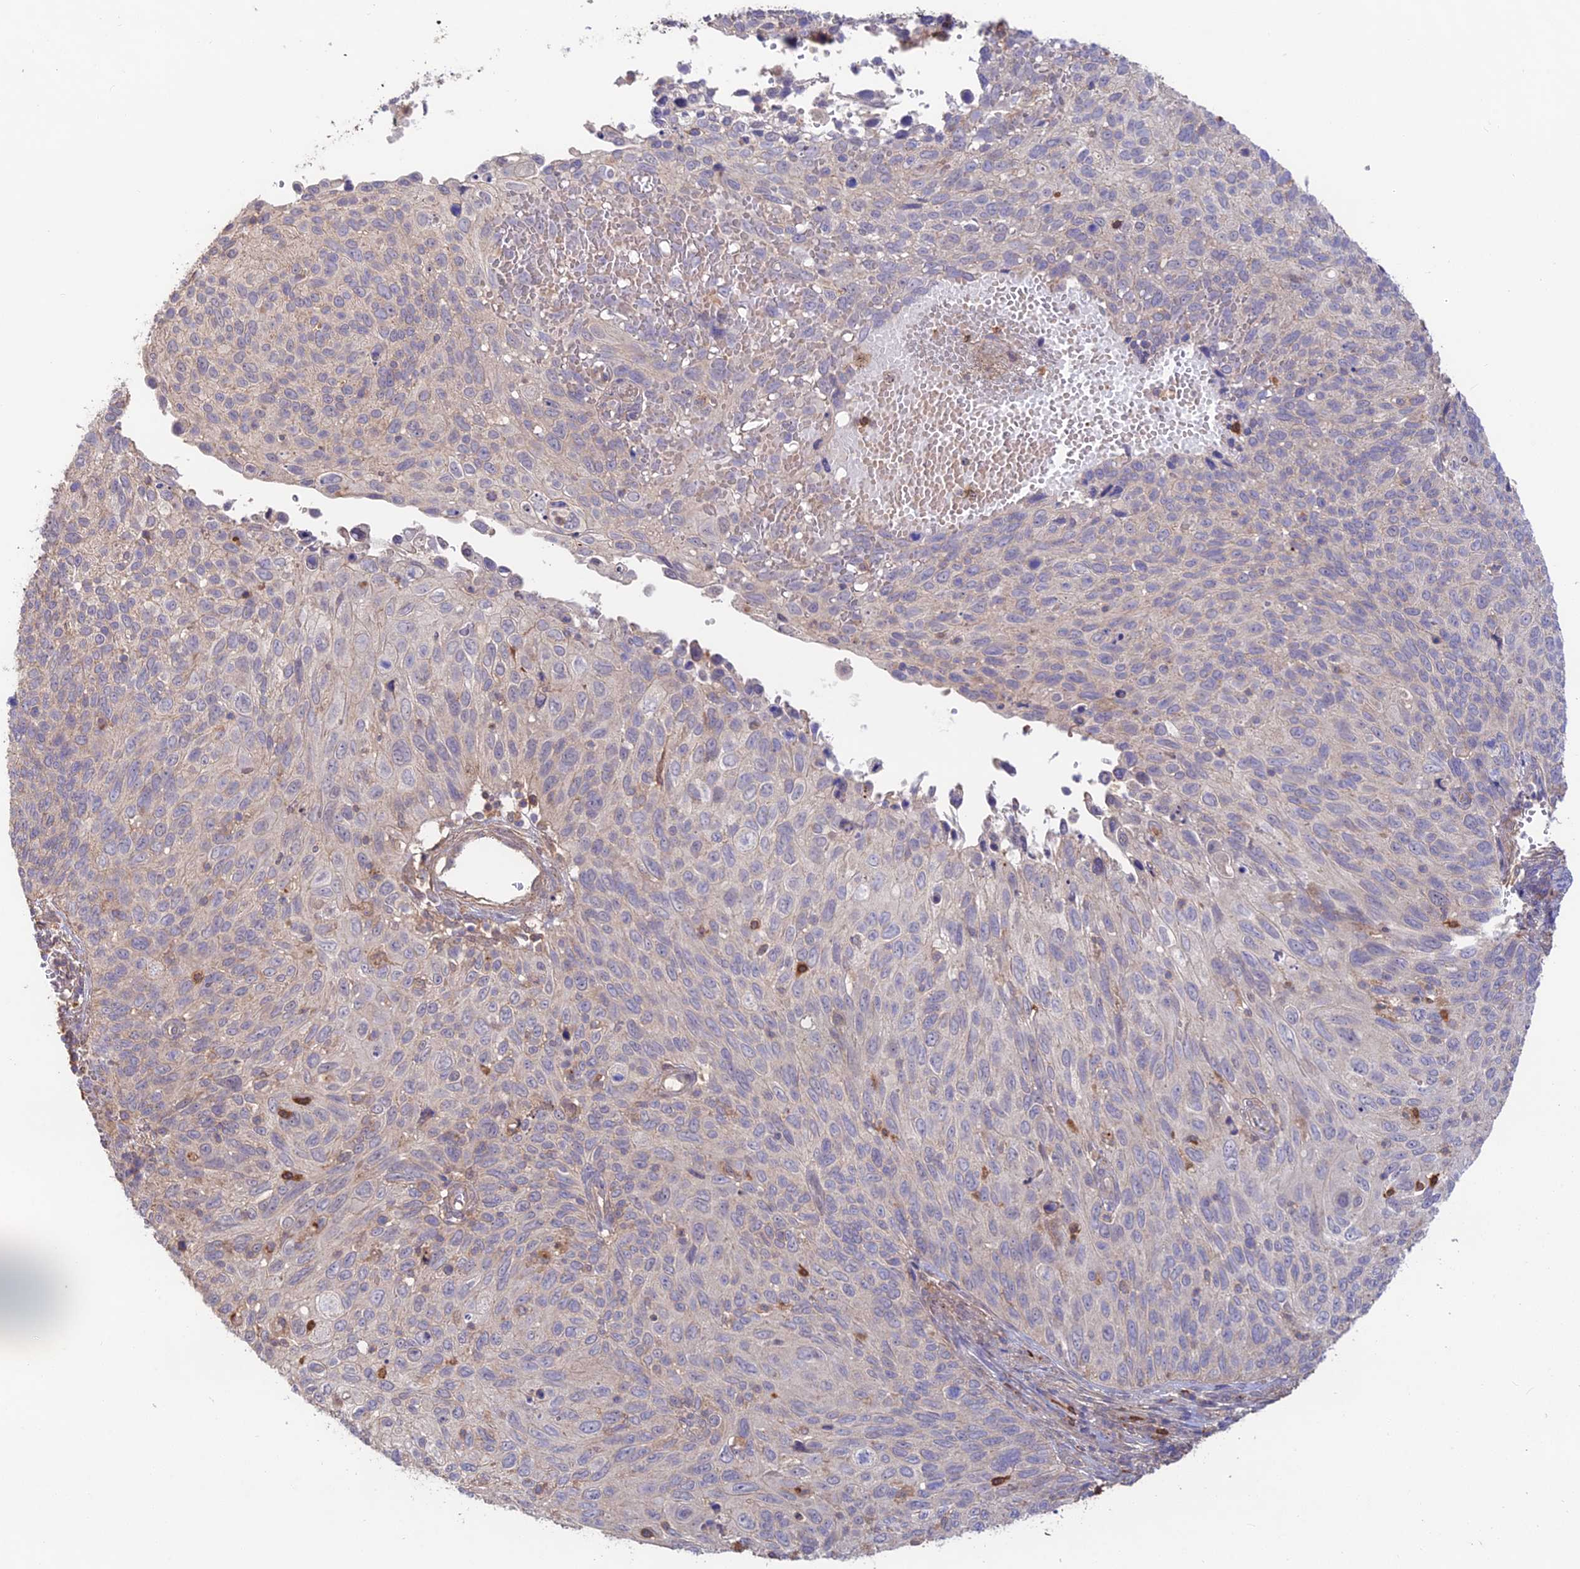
{"staining": {"intensity": "negative", "quantity": "none", "location": "none"}, "tissue": "cervical cancer", "cell_type": "Tumor cells", "image_type": "cancer", "snomed": [{"axis": "morphology", "description": "Squamous cell carcinoma, NOS"}, {"axis": "topography", "description": "Cervix"}], "caption": "Cervical squamous cell carcinoma was stained to show a protein in brown. There is no significant positivity in tumor cells.", "gene": "CLCF1", "patient": {"sex": "female", "age": 70}}